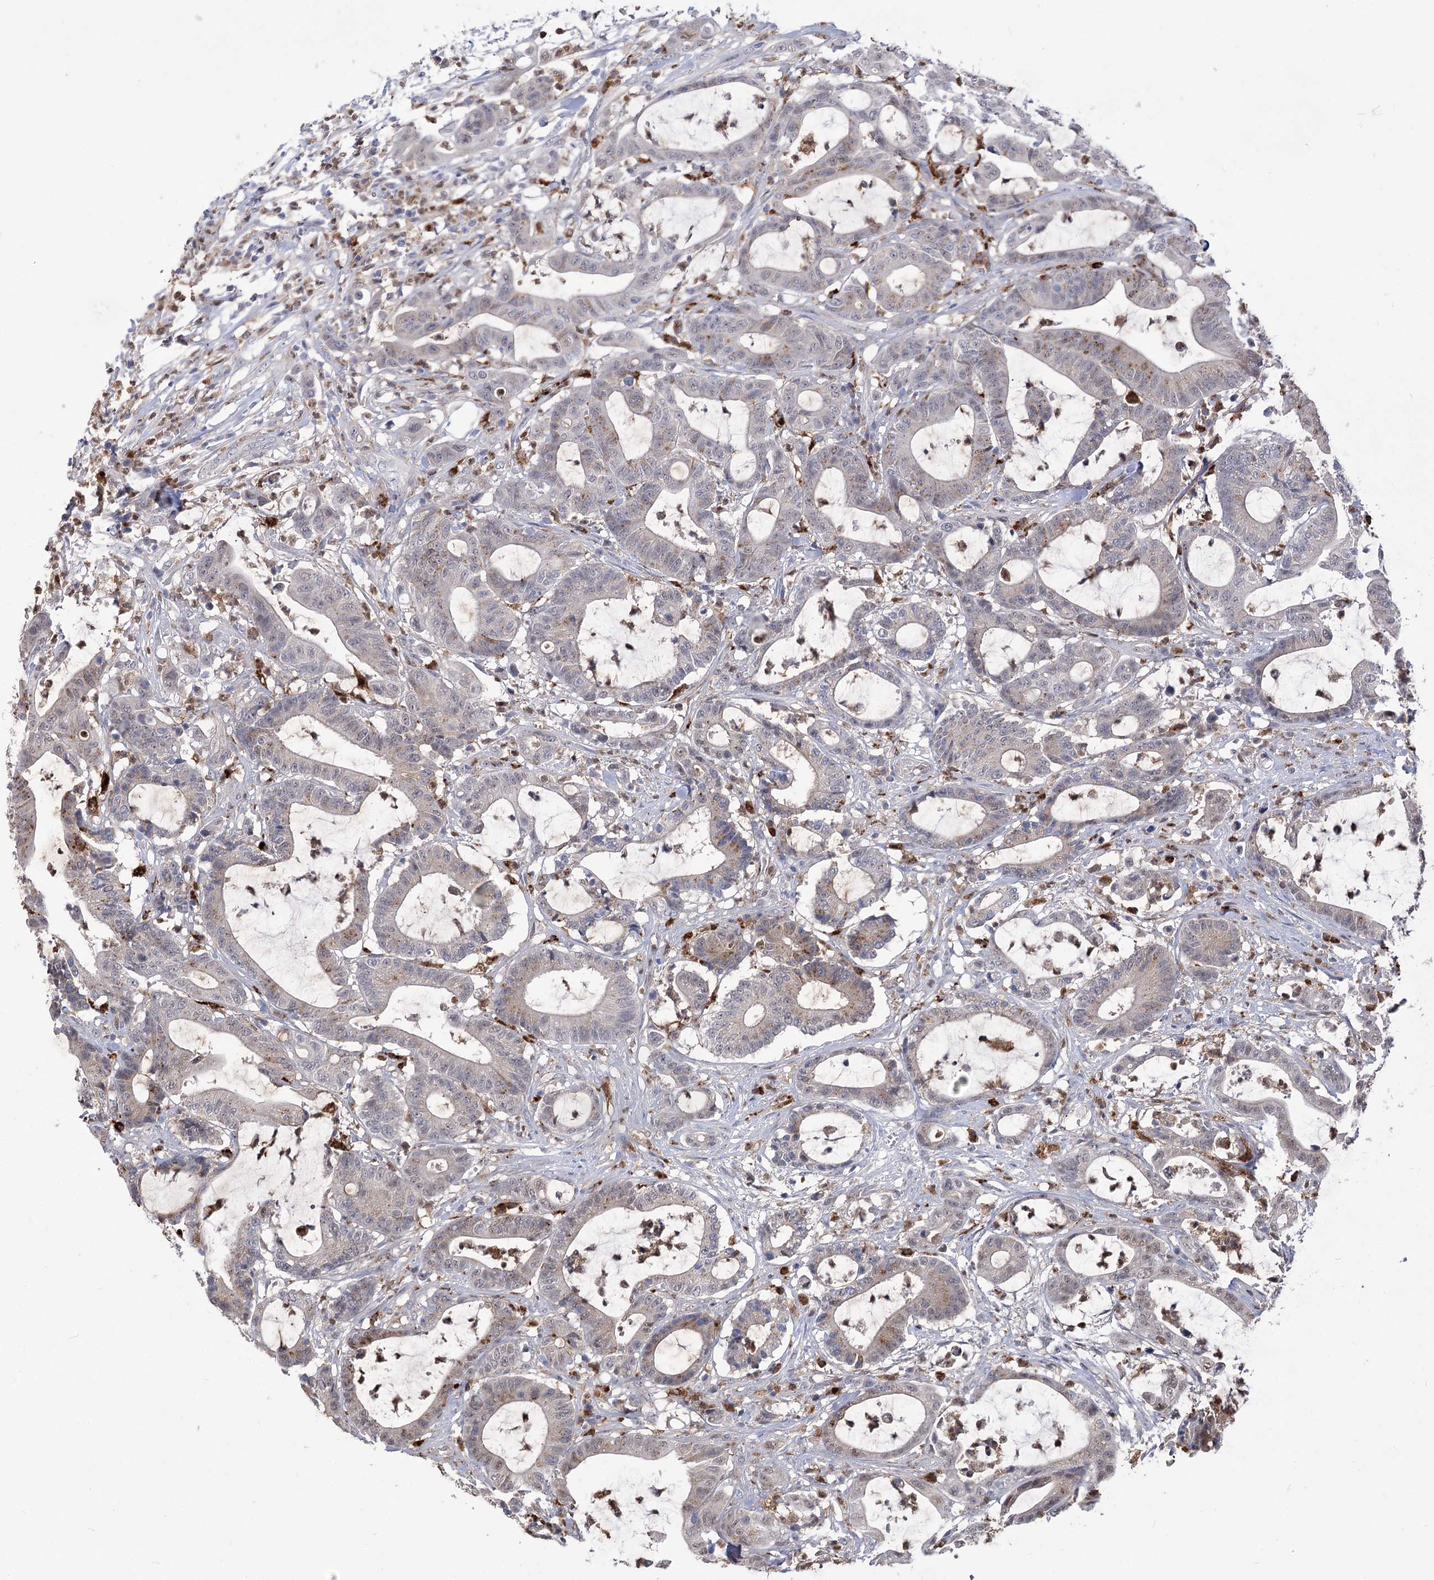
{"staining": {"intensity": "weak", "quantity": "<25%", "location": "cytoplasmic/membranous"}, "tissue": "colorectal cancer", "cell_type": "Tumor cells", "image_type": "cancer", "snomed": [{"axis": "morphology", "description": "Adenocarcinoma, NOS"}, {"axis": "topography", "description": "Colon"}], "caption": "DAB immunohistochemical staining of human colorectal adenocarcinoma displays no significant positivity in tumor cells.", "gene": "SIAE", "patient": {"sex": "female", "age": 84}}